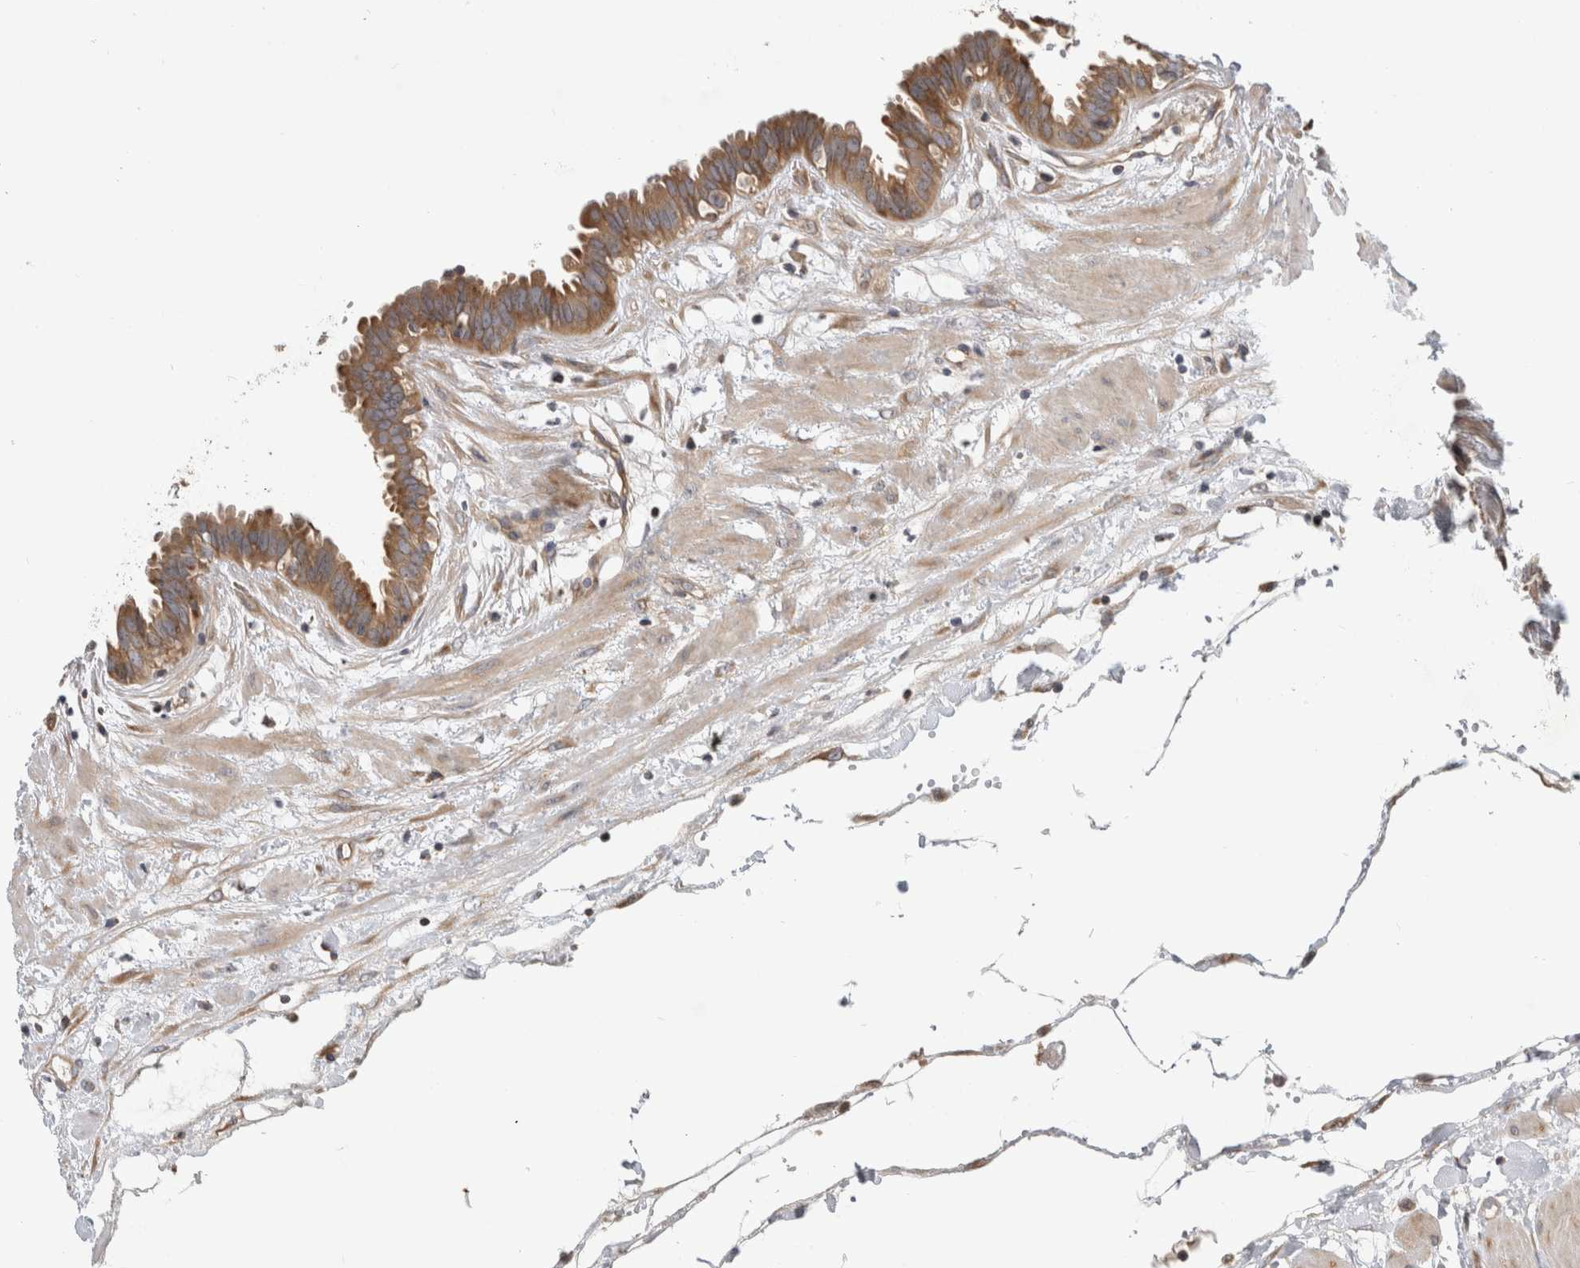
{"staining": {"intensity": "moderate", "quantity": ">75%", "location": "cytoplasmic/membranous"}, "tissue": "fallopian tube", "cell_type": "Glandular cells", "image_type": "normal", "snomed": [{"axis": "morphology", "description": "Normal tissue, NOS"}, {"axis": "topography", "description": "Fallopian tube"}, {"axis": "topography", "description": "Placenta"}], "caption": "Glandular cells show moderate cytoplasmic/membranous expression in approximately >75% of cells in unremarkable fallopian tube.", "gene": "PARP6", "patient": {"sex": "female", "age": 32}}